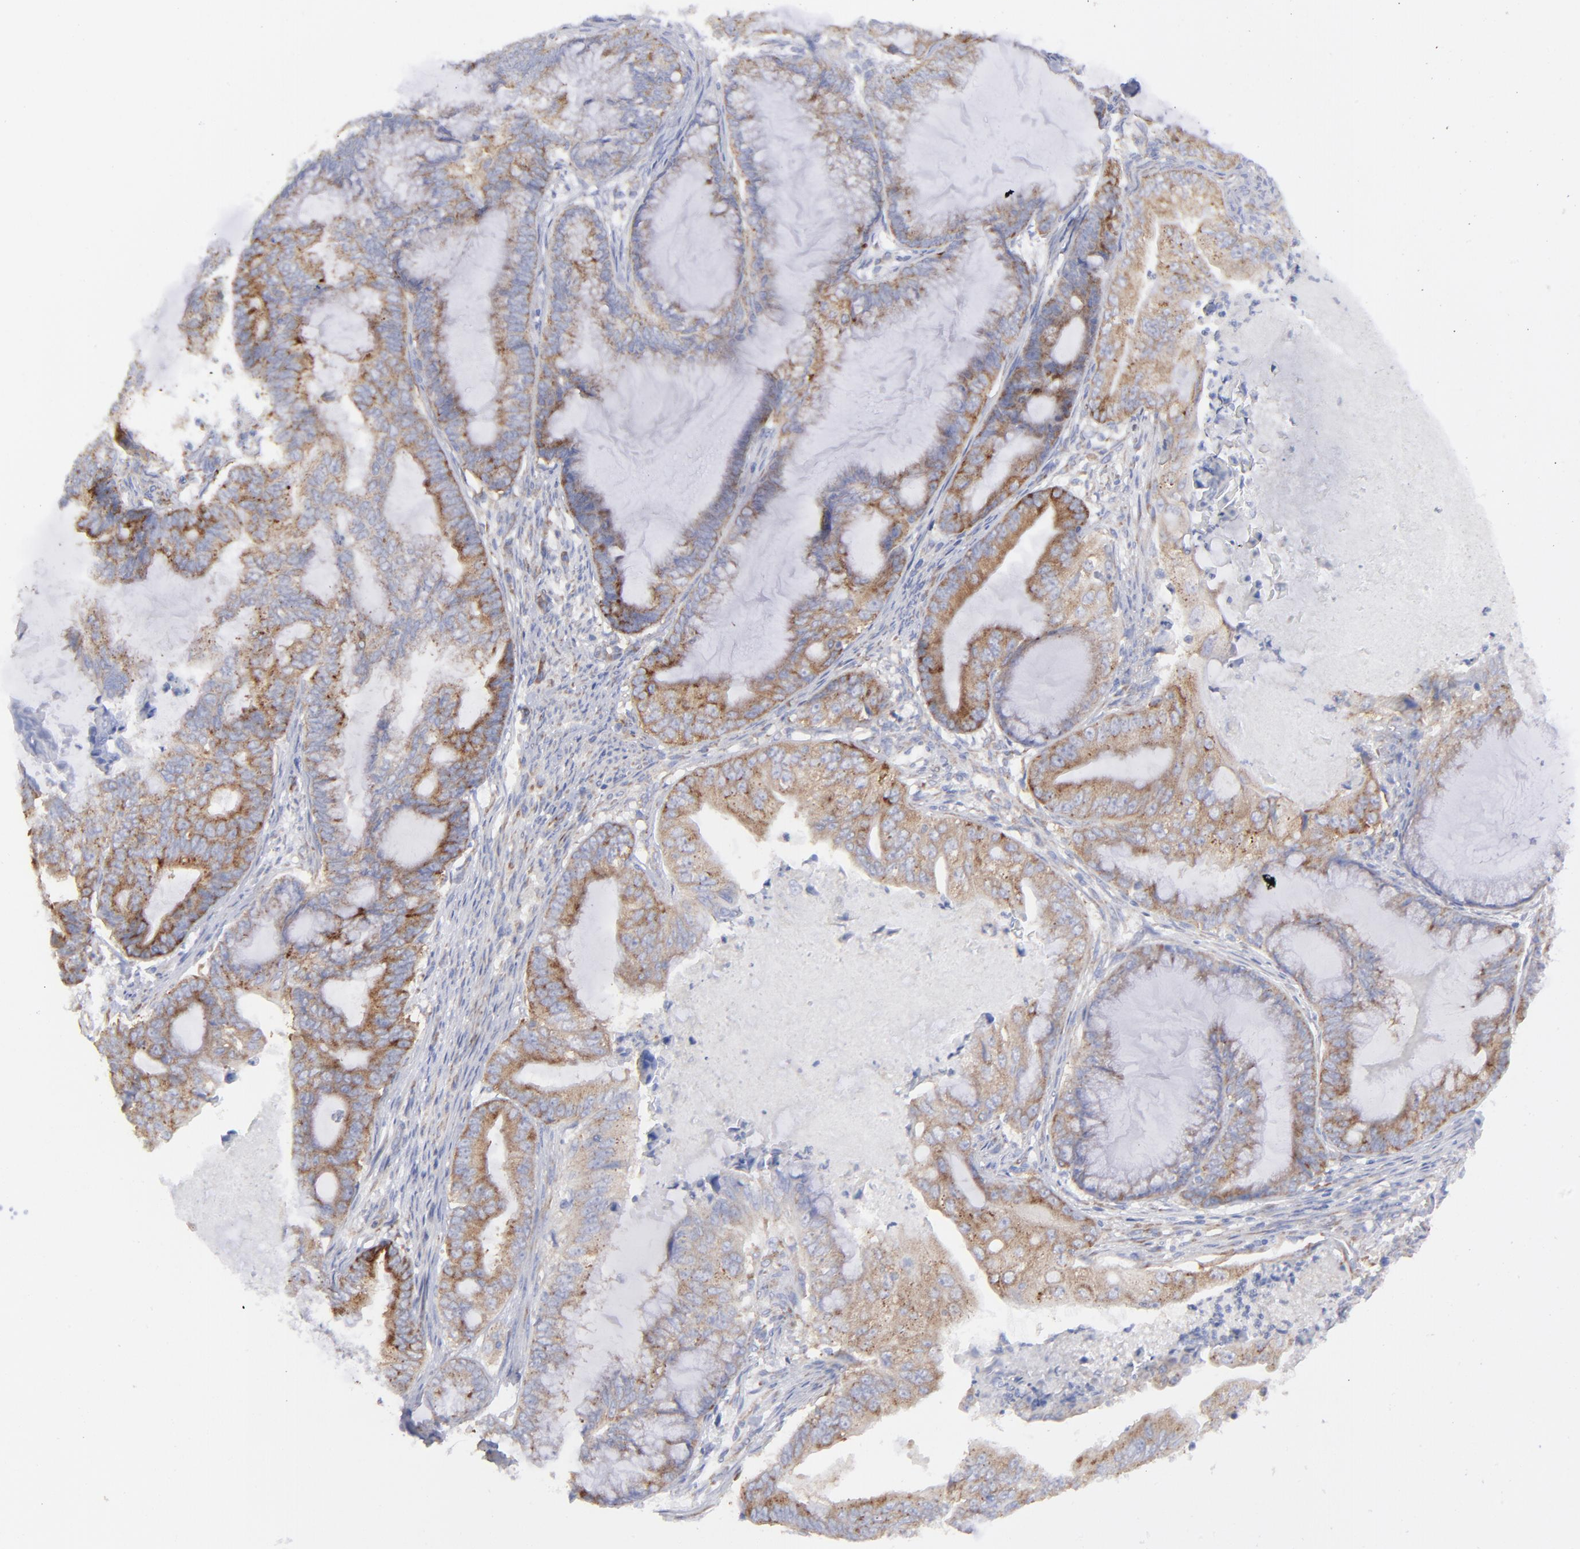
{"staining": {"intensity": "moderate", "quantity": ">75%", "location": "cytoplasmic/membranous"}, "tissue": "endometrial cancer", "cell_type": "Tumor cells", "image_type": "cancer", "snomed": [{"axis": "morphology", "description": "Adenocarcinoma, NOS"}, {"axis": "topography", "description": "Endometrium"}], "caption": "A histopathology image of human endometrial cancer stained for a protein shows moderate cytoplasmic/membranous brown staining in tumor cells.", "gene": "EIF2AK2", "patient": {"sex": "female", "age": 63}}